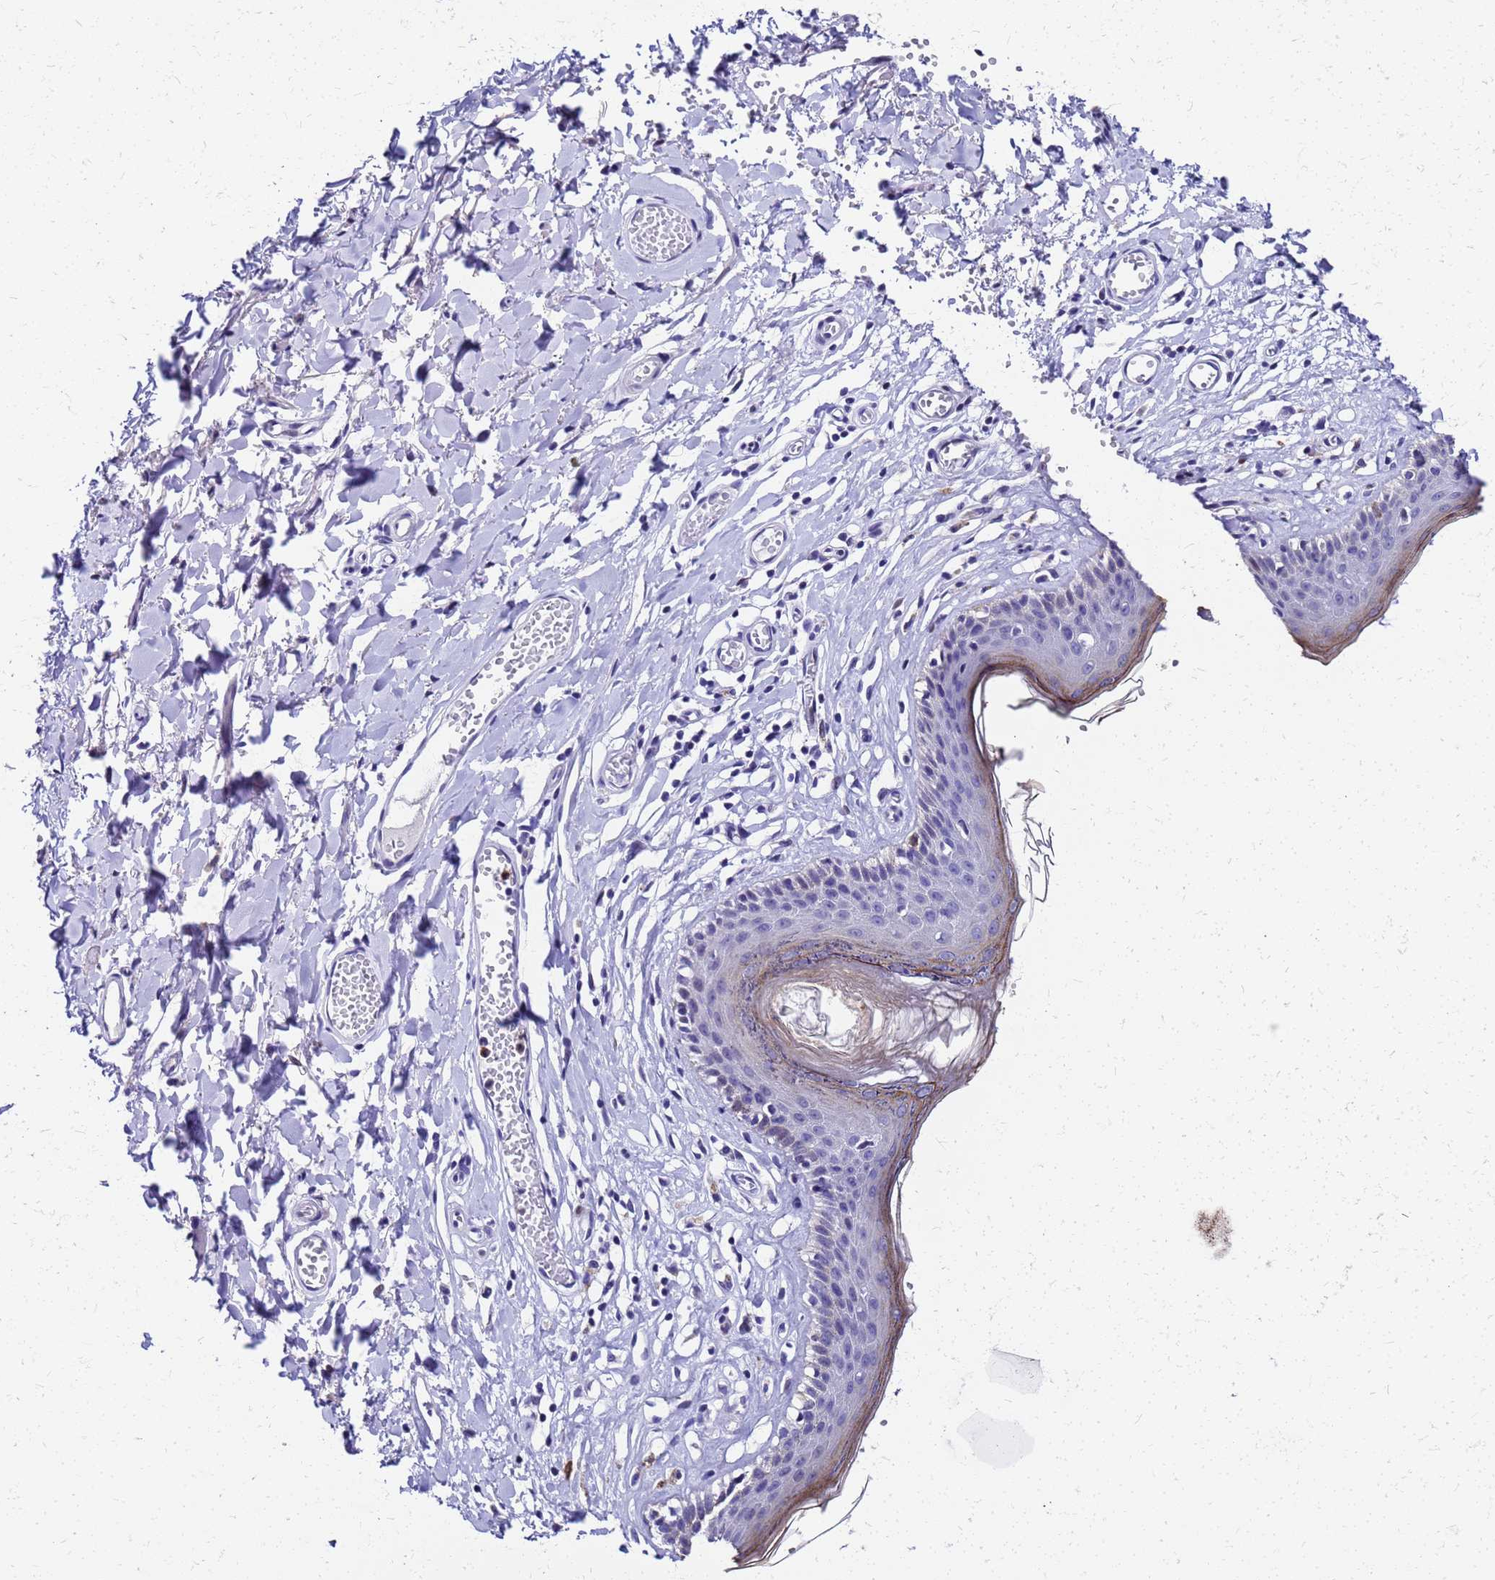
{"staining": {"intensity": "moderate", "quantity": "<25%", "location": "cytoplasmic/membranous"}, "tissue": "skin", "cell_type": "Epidermal cells", "image_type": "normal", "snomed": [{"axis": "morphology", "description": "Normal tissue, NOS"}, {"axis": "topography", "description": "Adipose tissue"}, {"axis": "topography", "description": "Vascular tissue"}, {"axis": "topography", "description": "Vulva"}, {"axis": "topography", "description": "Peripheral nerve tissue"}], "caption": "Immunohistochemical staining of unremarkable human skin reveals moderate cytoplasmic/membranous protein positivity in approximately <25% of epidermal cells.", "gene": "SMIM21", "patient": {"sex": "female", "age": 86}}